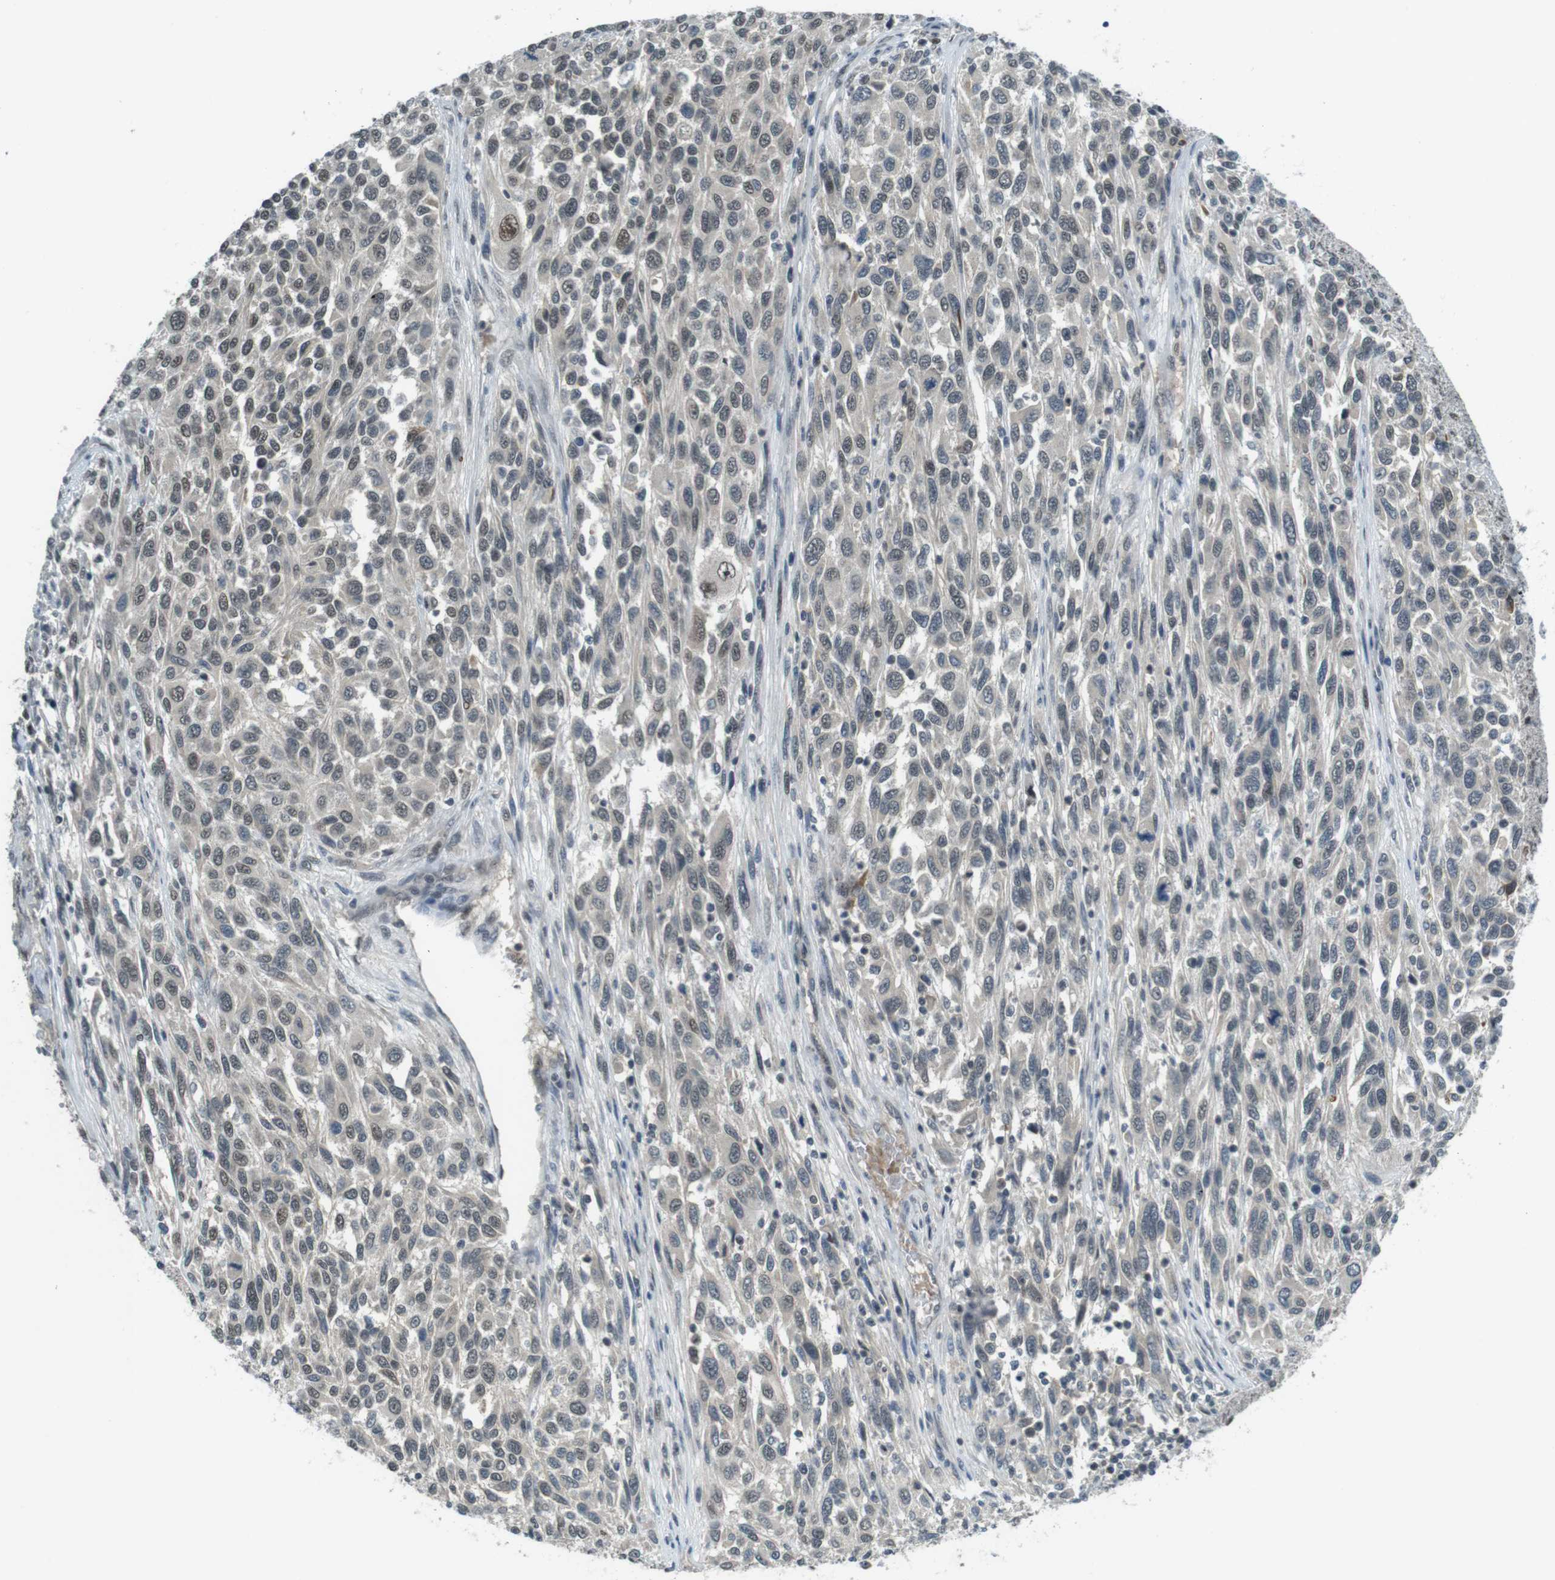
{"staining": {"intensity": "moderate", "quantity": "25%-75%", "location": "nuclear"}, "tissue": "melanoma", "cell_type": "Tumor cells", "image_type": "cancer", "snomed": [{"axis": "morphology", "description": "Malignant melanoma, Metastatic site"}, {"axis": "topography", "description": "Lymph node"}], "caption": "Protein staining displays moderate nuclear staining in about 25%-75% of tumor cells in melanoma.", "gene": "MAPKAPK5", "patient": {"sex": "male", "age": 61}}